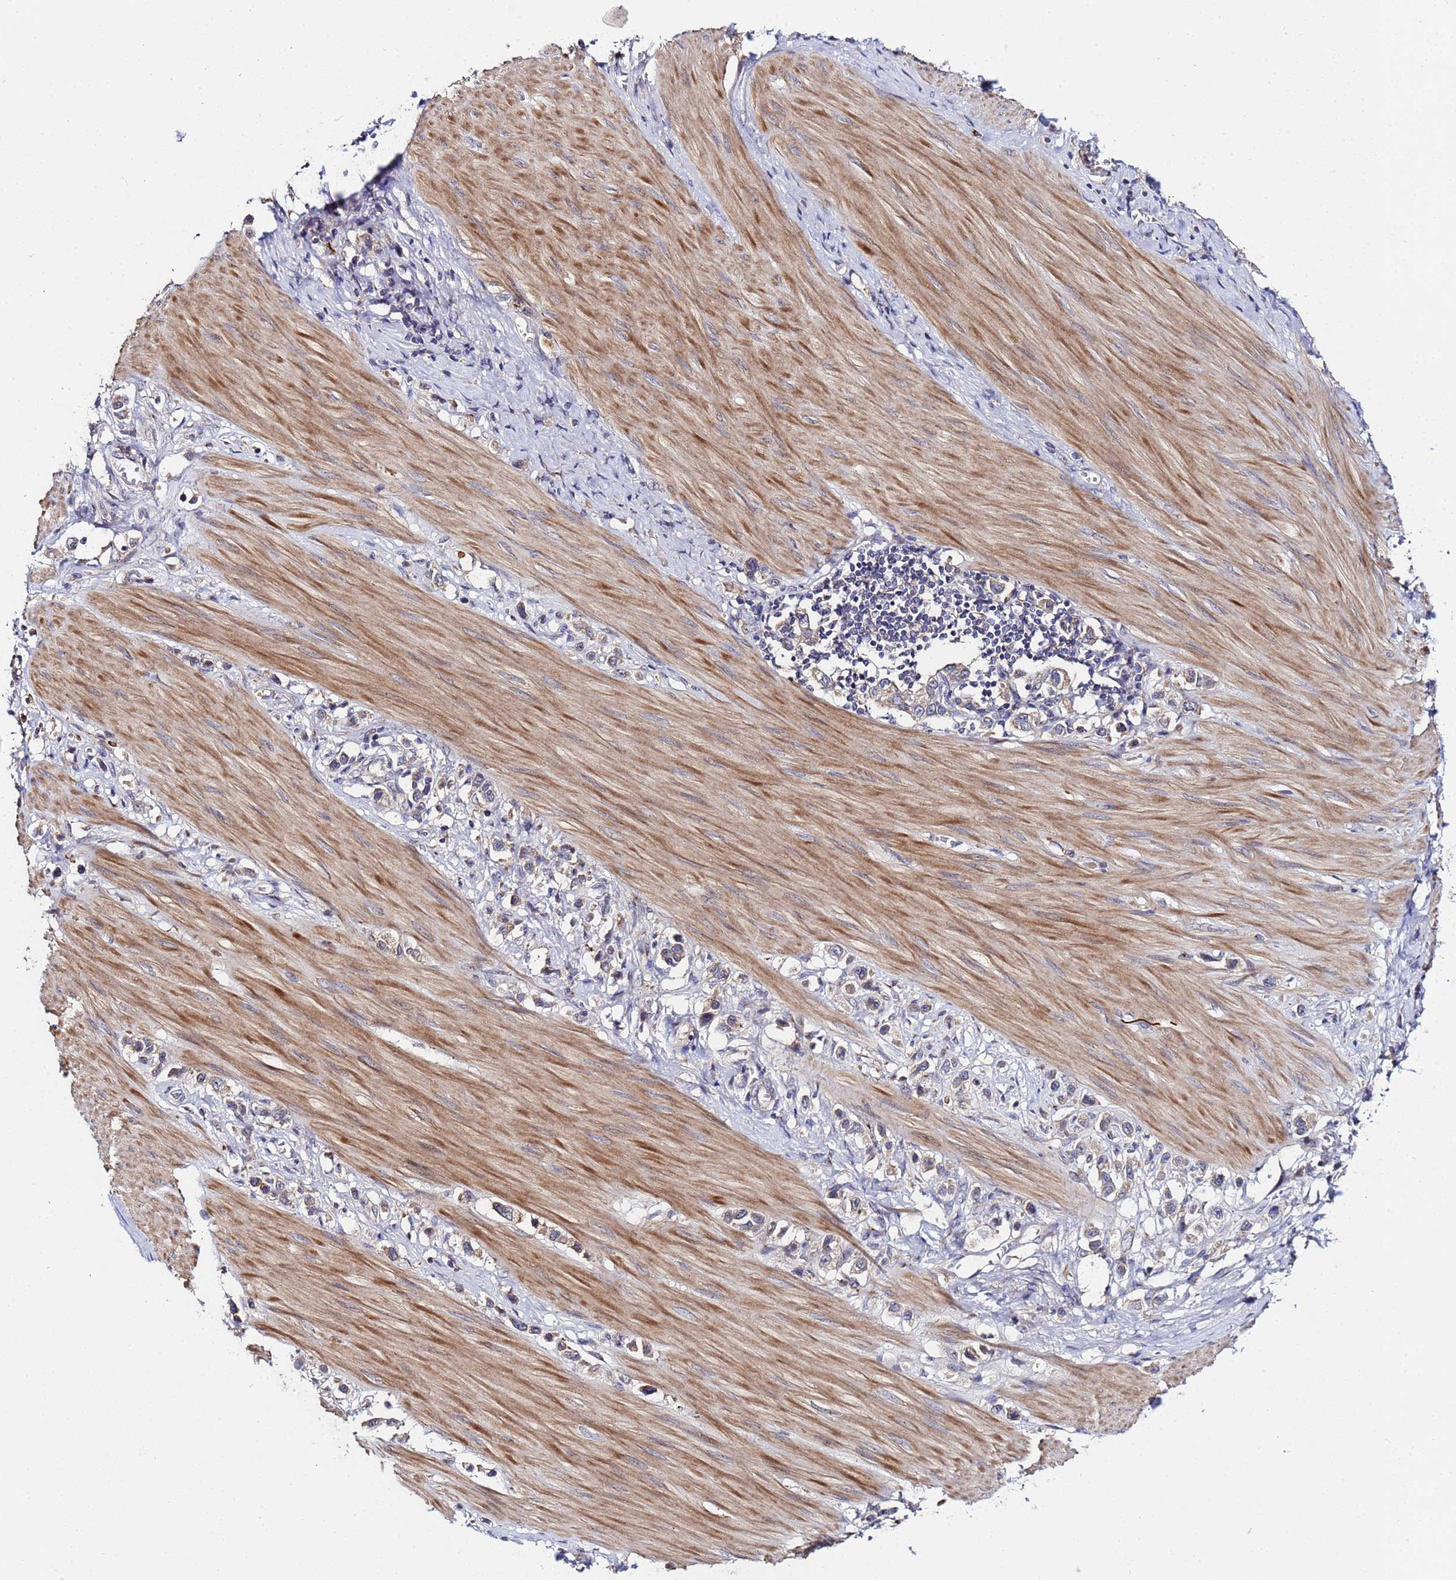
{"staining": {"intensity": "weak", "quantity": "<25%", "location": "cytoplasmic/membranous"}, "tissue": "stomach cancer", "cell_type": "Tumor cells", "image_type": "cancer", "snomed": [{"axis": "morphology", "description": "Adenocarcinoma, NOS"}, {"axis": "topography", "description": "Stomach"}], "caption": "A high-resolution micrograph shows IHC staining of stomach cancer, which demonstrates no significant expression in tumor cells. (Stains: DAB (3,3'-diaminobenzidine) IHC with hematoxylin counter stain, Microscopy: brightfield microscopy at high magnification).", "gene": "PLXDC2", "patient": {"sex": "female", "age": 65}}